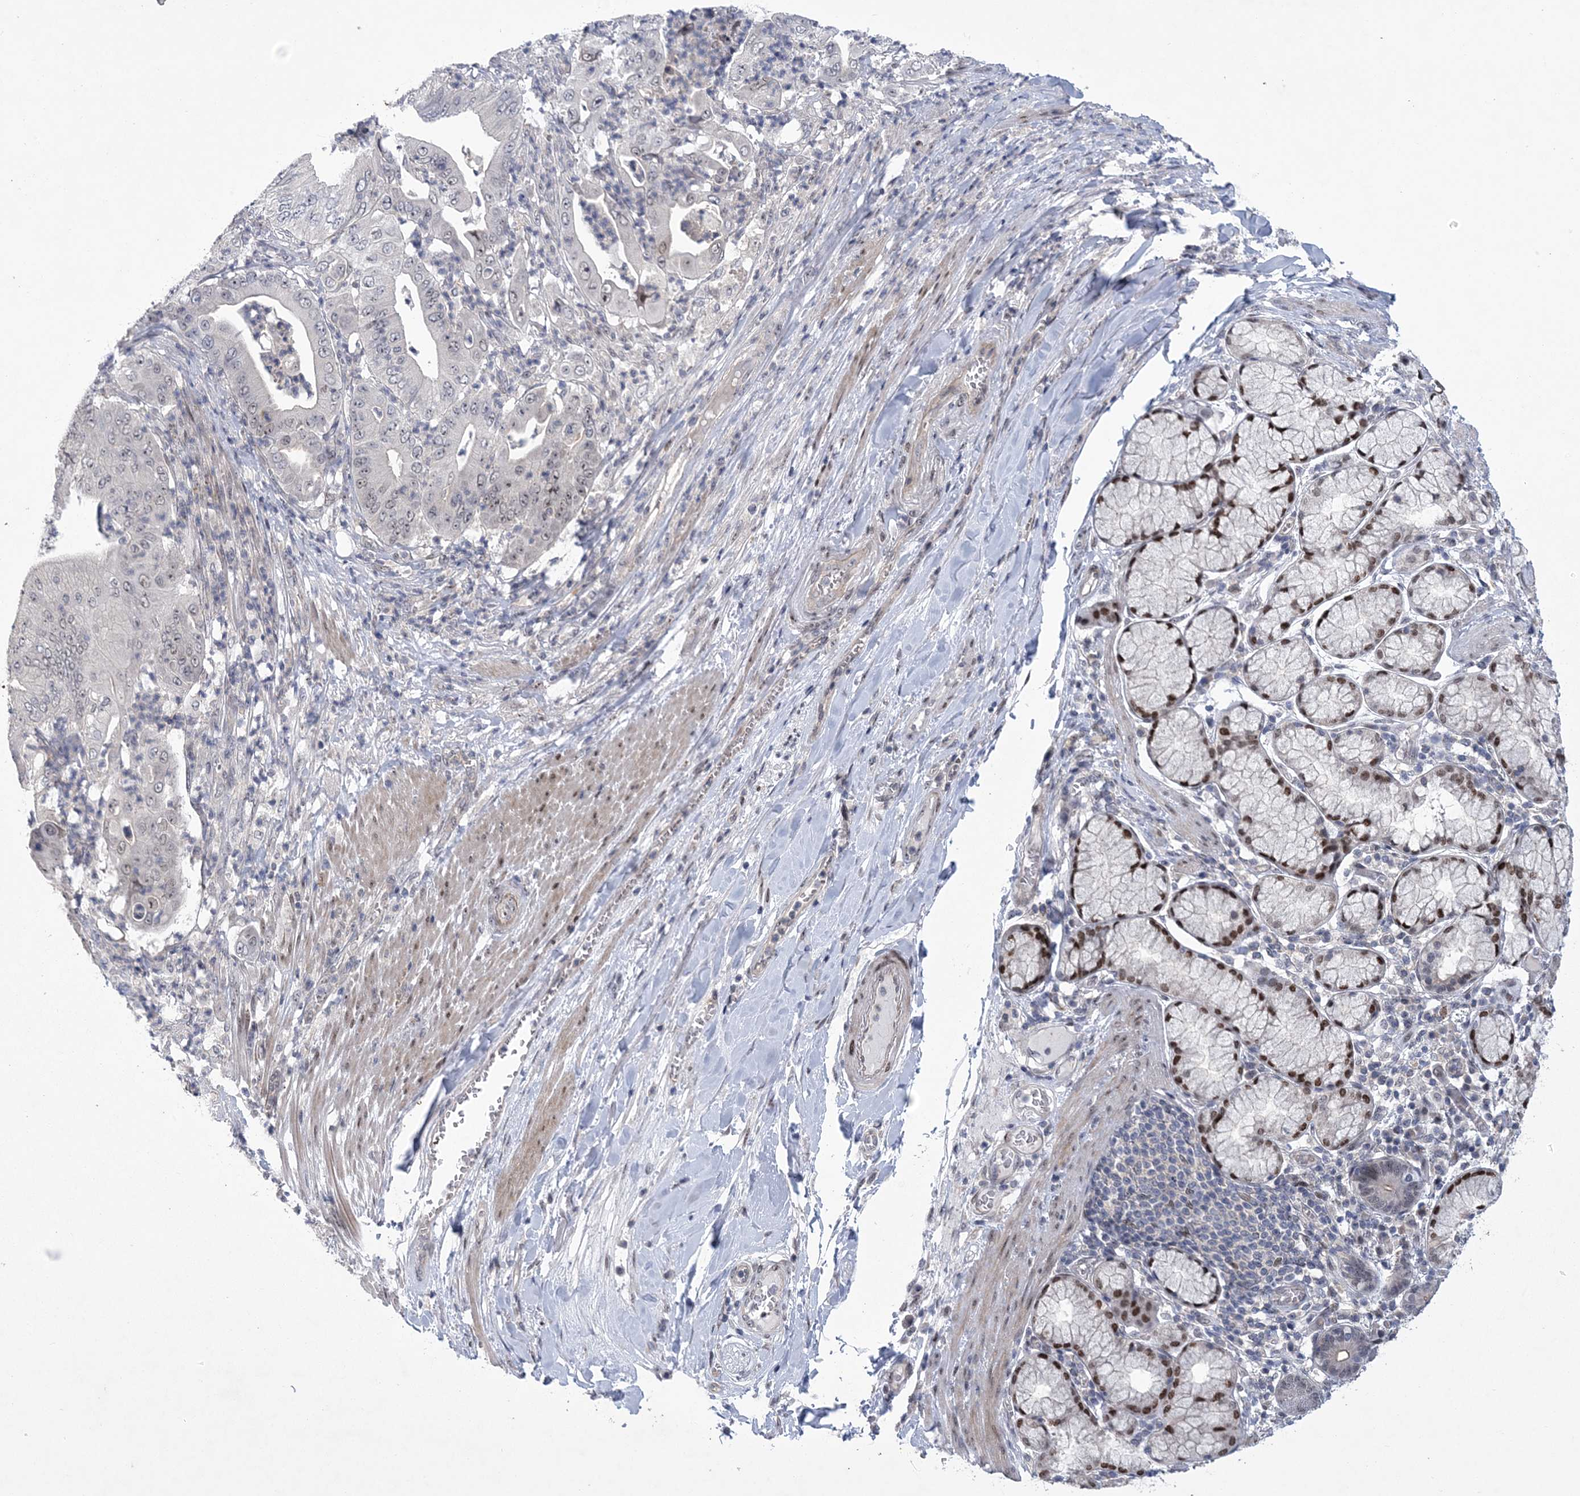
{"staining": {"intensity": "negative", "quantity": "none", "location": "none"}, "tissue": "pancreatic cancer", "cell_type": "Tumor cells", "image_type": "cancer", "snomed": [{"axis": "morphology", "description": "Adenocarcinoma, NOS"}, {"axis": "topography", "description": "Pancreas"}], "caption": "Immunohistochemistry (IHC) of adenocarcinoma (pancreatic) reveals no positivity in tumor cells. The staining was performed using DAB (3,3'-diaminobenzidine) to visualize the protein expression in brown, while the nuclei were stained in blue with hematoxylin (Magnification: 20x).", "gene": "HOMEZ", "patient": {"sex": "female", "age": 77}}